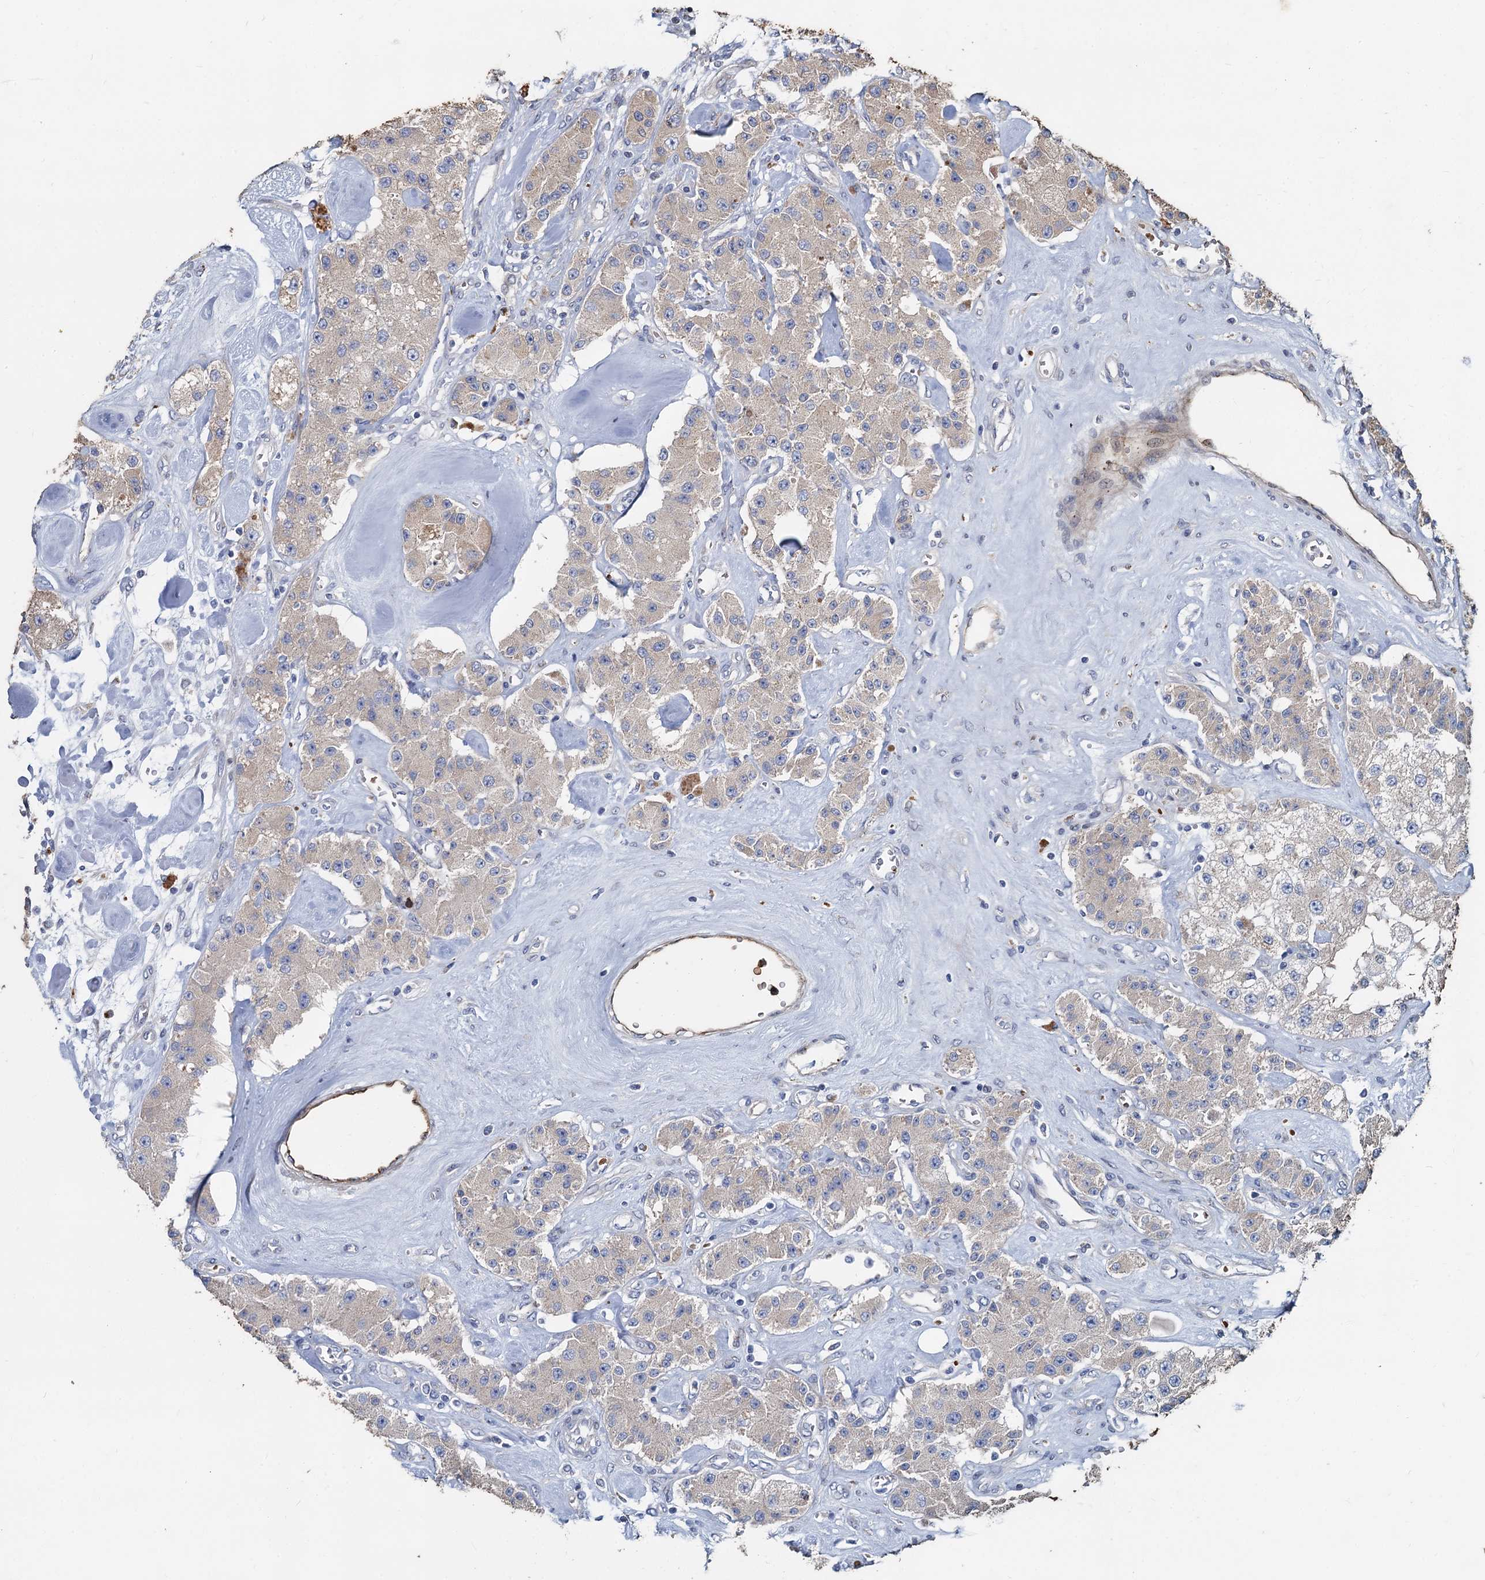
{"staining": {"intensity": "negative", "quantity": "none", "location": "none"}, "tissue": "carcinoid", "cell_type": "Tumor cells", "image_type": "cancer", "snomed": [{"axis": "morphology", "description": "Carcinoid, malignant, NOS"}, {"axis": "topography", "description": "Pancreas"}], "caption": "High magnification brightfield microscopy of carcinoid (malignant) stained with DAB (3,3'-diaminobenzidine) (brown) and counterstained with hematoxylin (blue): tumor cells show no significant expression.", "gene": "TCTN2", "patient": {"sex": "male", "age": 41}}